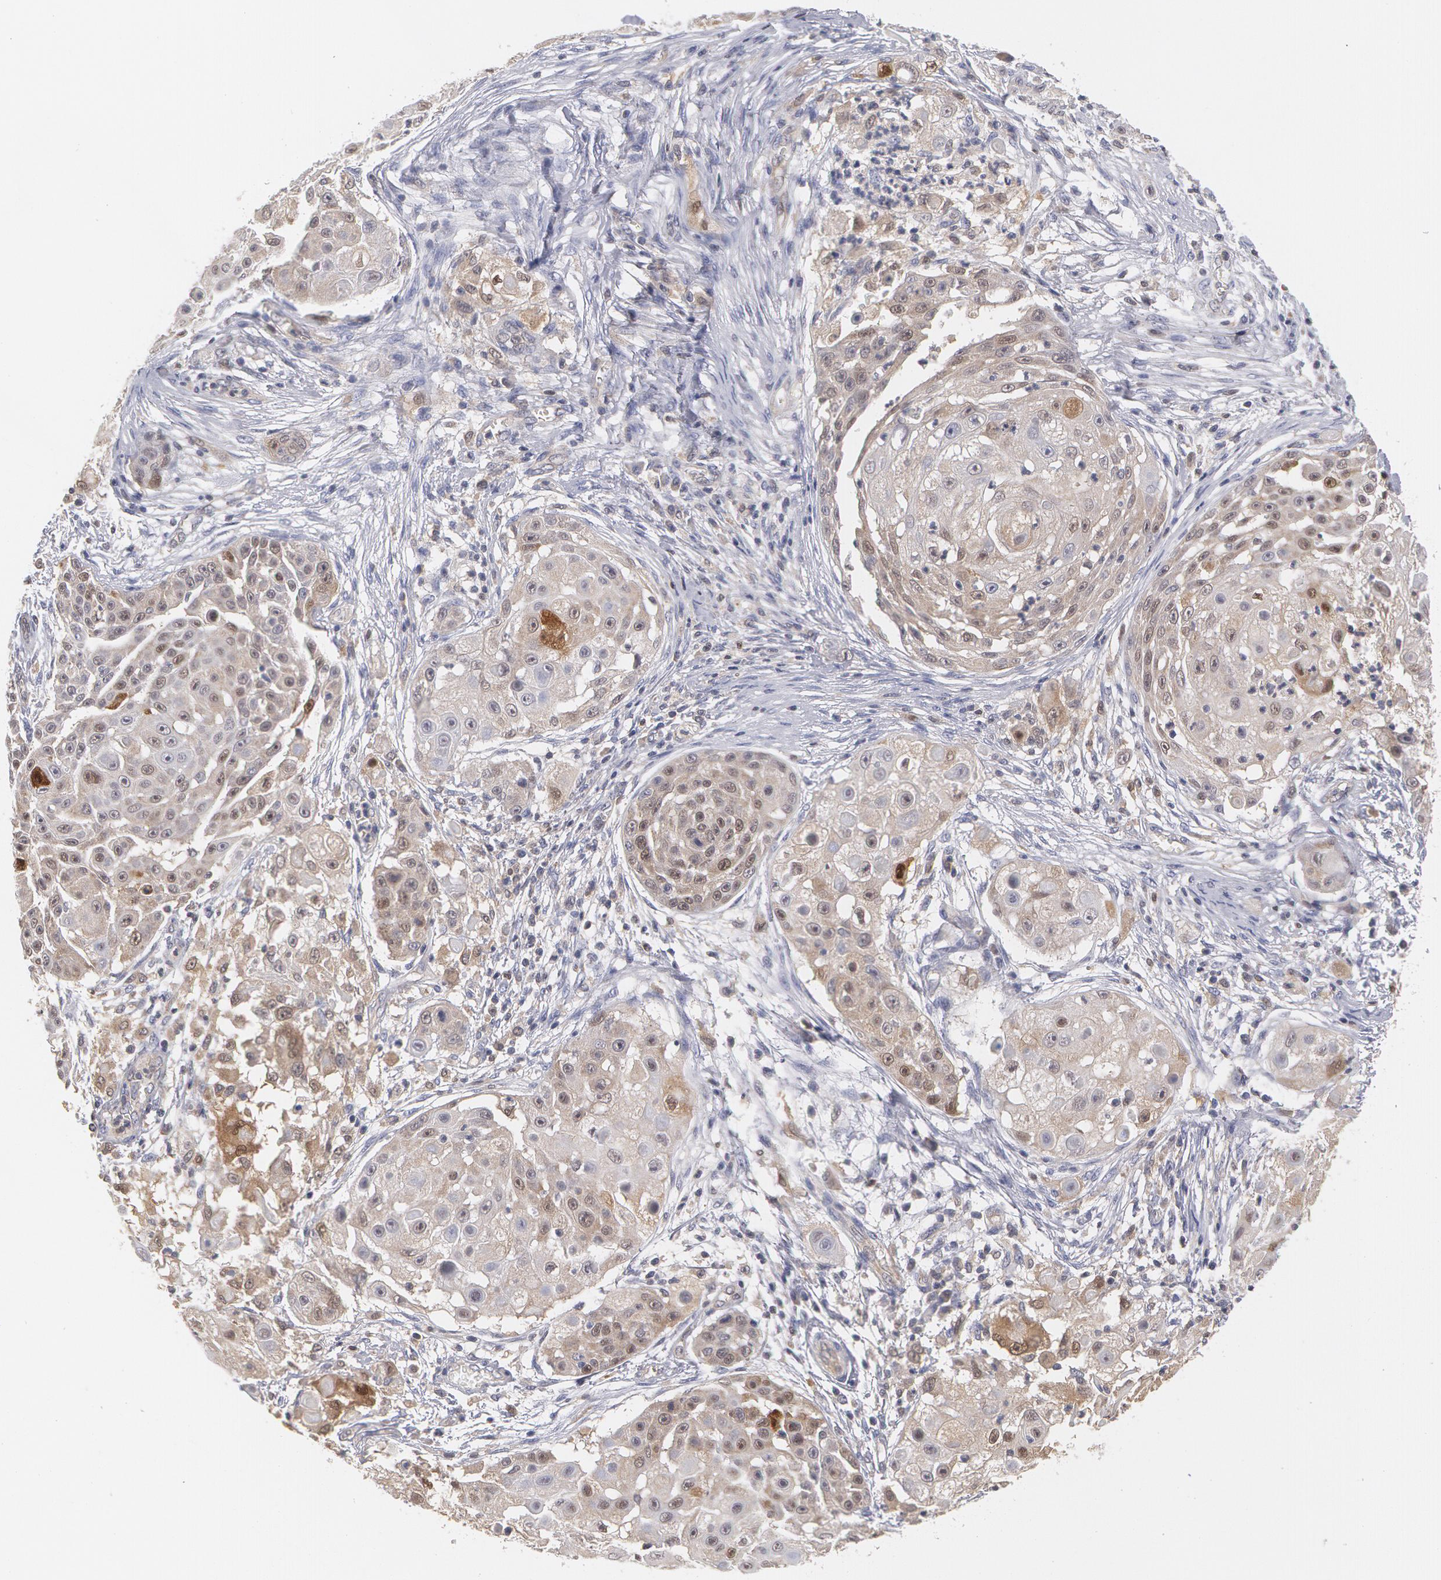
{"staining": {"intensity": "negative", "quantity": "none", "location": "none"}, "tissue": "skin cancer", "cell_type": "Tumor cells", "image_type": "cancer", "snomed": [{"axis": "morphology", "description": "Squamous cell carcinoma, NOS"}, {"axis": "topography", "description": "Skin"}], "caption": "The immunohistochemistry (IHC) photomicrograph has no significant staining in tumor cells of squamous cell carcinoma (skin) tissue. (DAB IHC visualized using brightfield microscopy, high magnification).", "gene": "TXNRD1", "patient": {"sex": "female", "age": 57}}